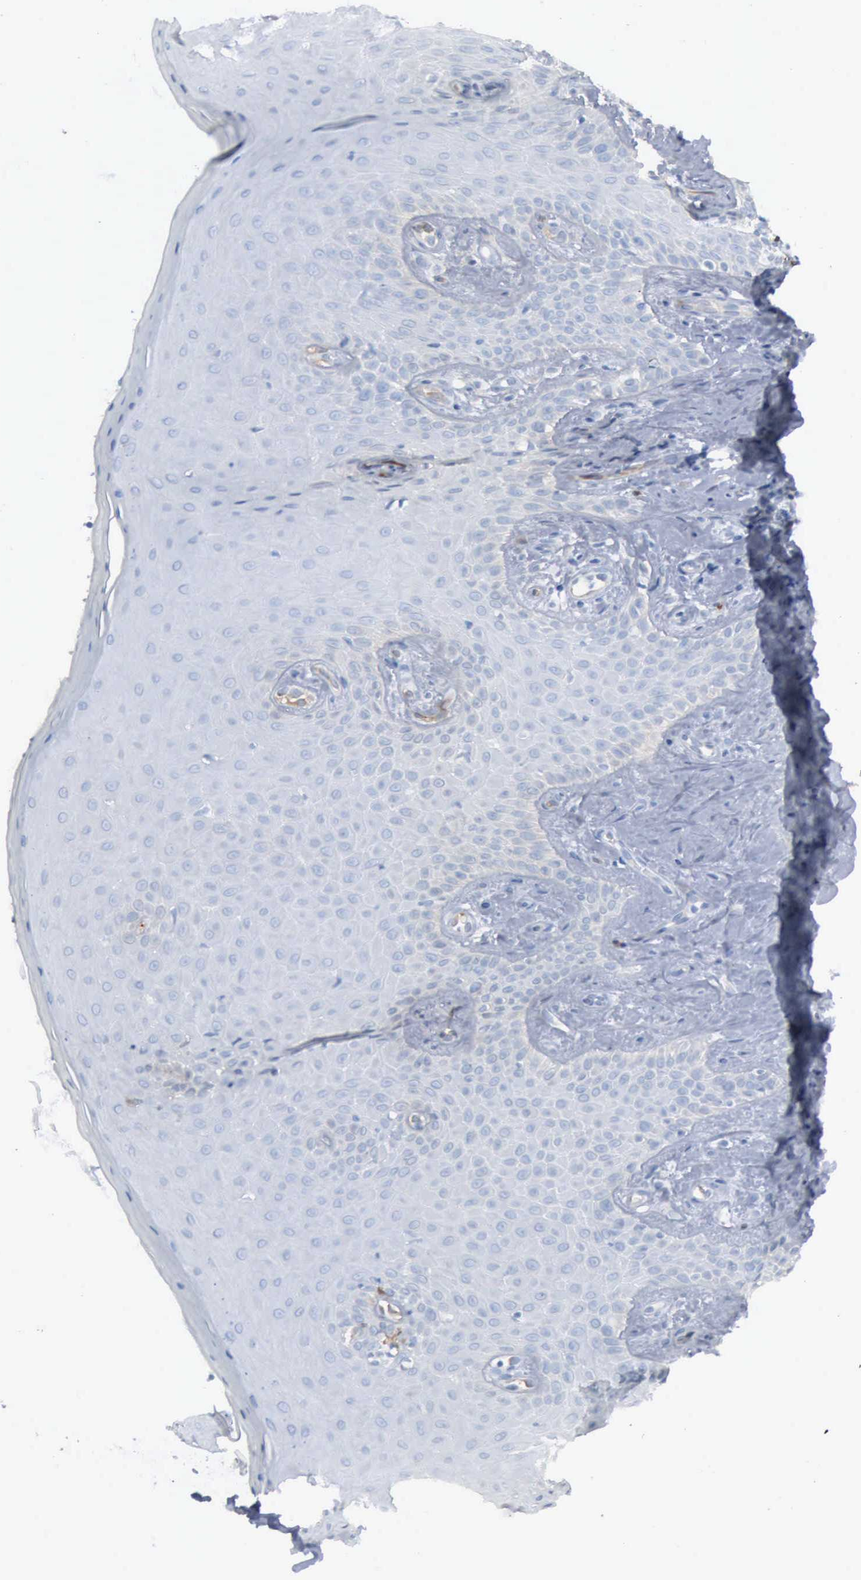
{"staining": {"intensity": "negative", "quantity": "none", "location": "none"}, "tissue": "oral mucosa", "cell_type": "Squamous epithelial cells", "image_type": "normal", "snomed": [{"axis": "morphology", "description": "Normal tissue, NOS"}, {"axis": "topography", "description": "Oral tissue"}], "caption": "The immunohistochemistry histopathology image has no significant staining in squamous epithelial cells of oral mucosa. Nuclei are stained in blue.", "gene": "FSCN1", "patient": {"sex": "male", "age": 69}}